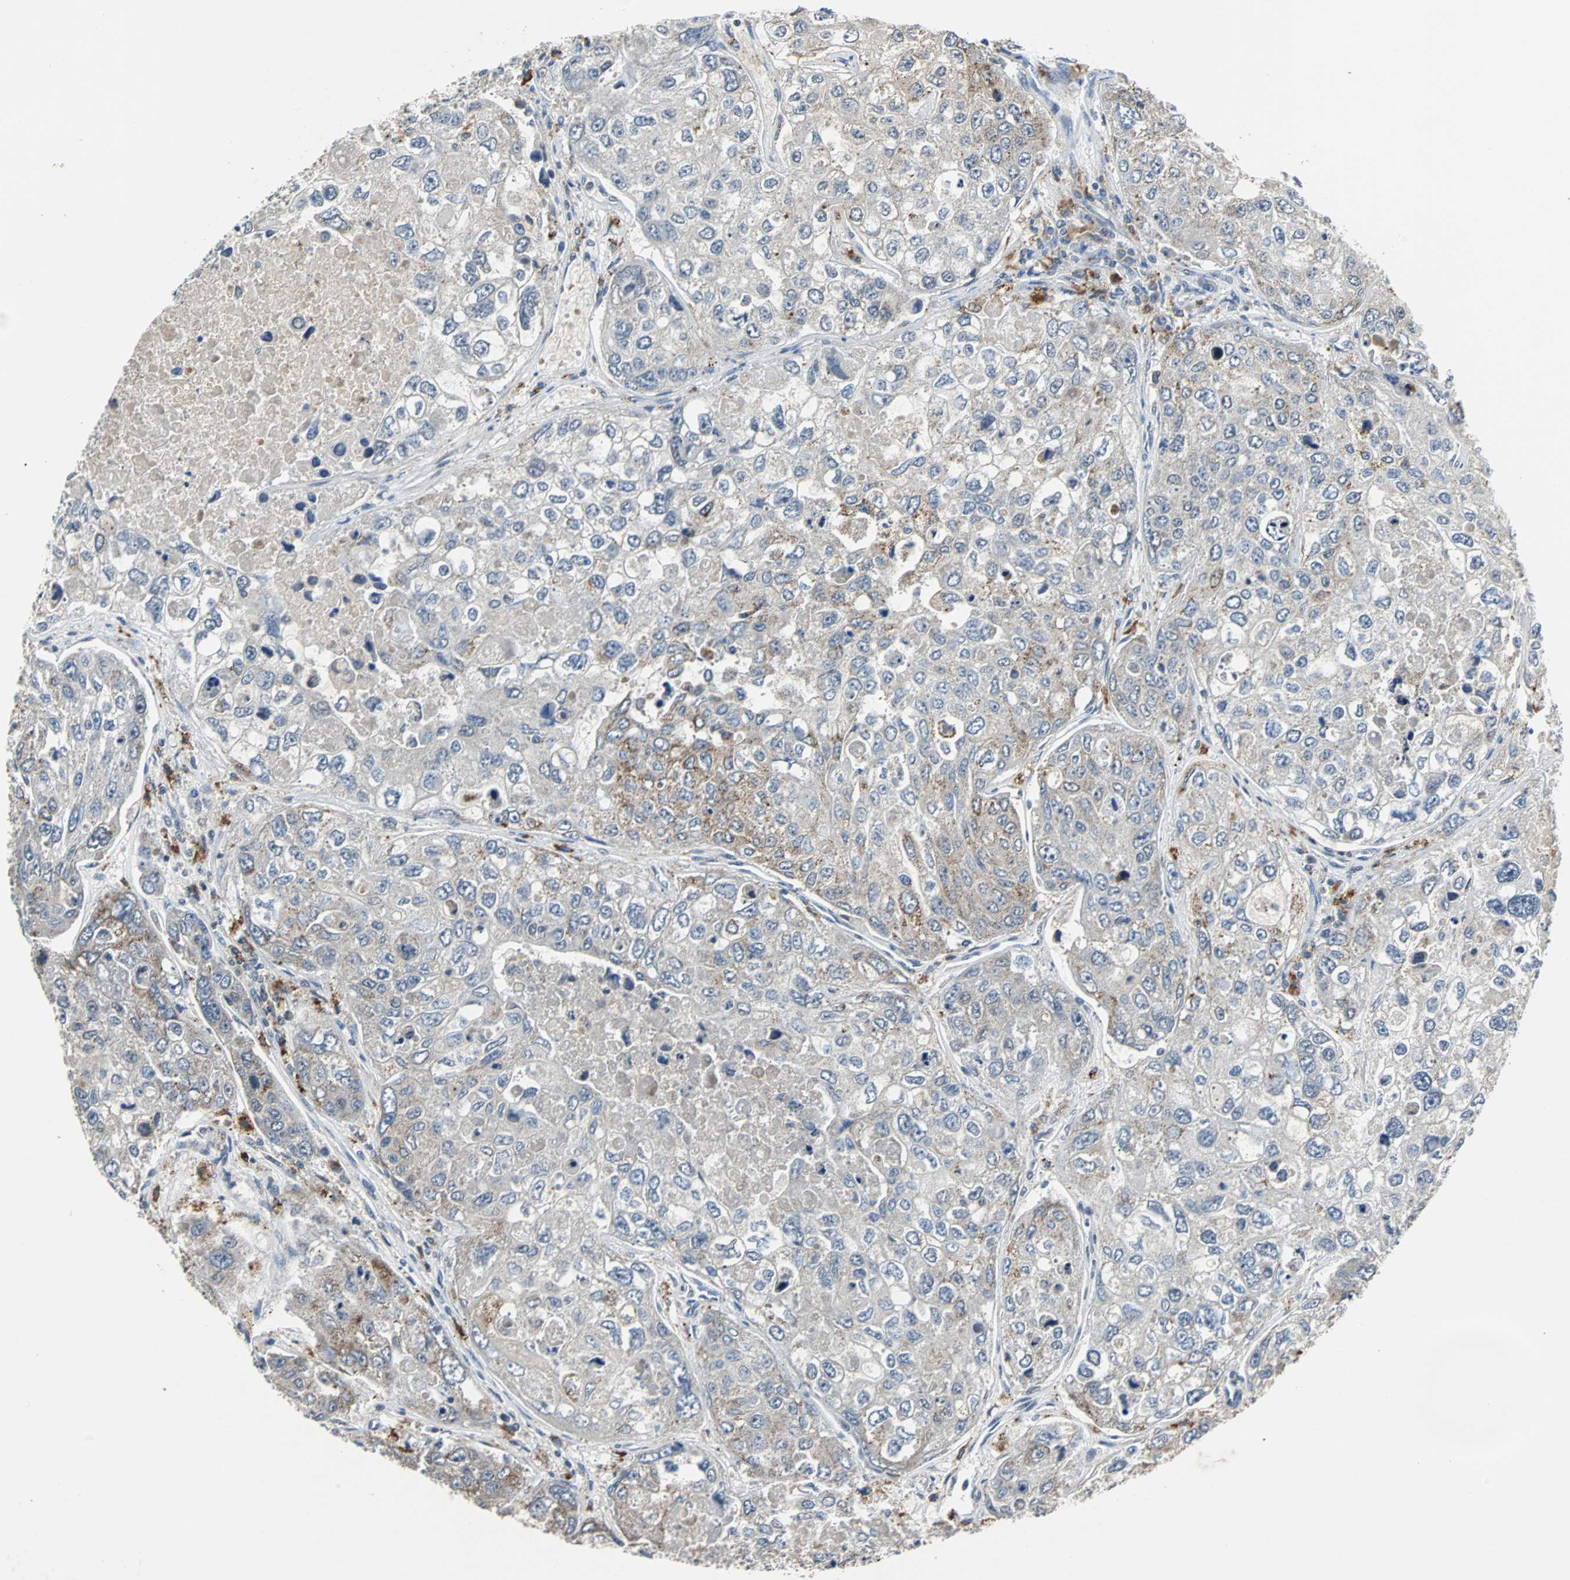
{"staining": {"intensity": "moderate", "quantity": "<25%", "location": "cytoplasmic/membranous"}, "tissue": "urothelial cancer", "cell_type": "Tumor cells", "image_type": "cancer", "snomed": [{"axis": "morphology", "description": "Urothelial carcinoma, High grade"}, {"axis": "topography", "description": "Lymph node"}, {"axis": "topography", "description": "Urinary bladder"}], "caption": "High-magnification brightfield microscopy of urothelial carcinoma (high-grade) stained with DAB (3,3'-diaminobenzidine) (brown) and counterstained with hematoxylin (blue). tumor cells exhibit moderate cytoplasmic/membranous expression is seen in about<25% of cells.", "gene": "HLX", "patient": {"sex": "male", "age": 51}}